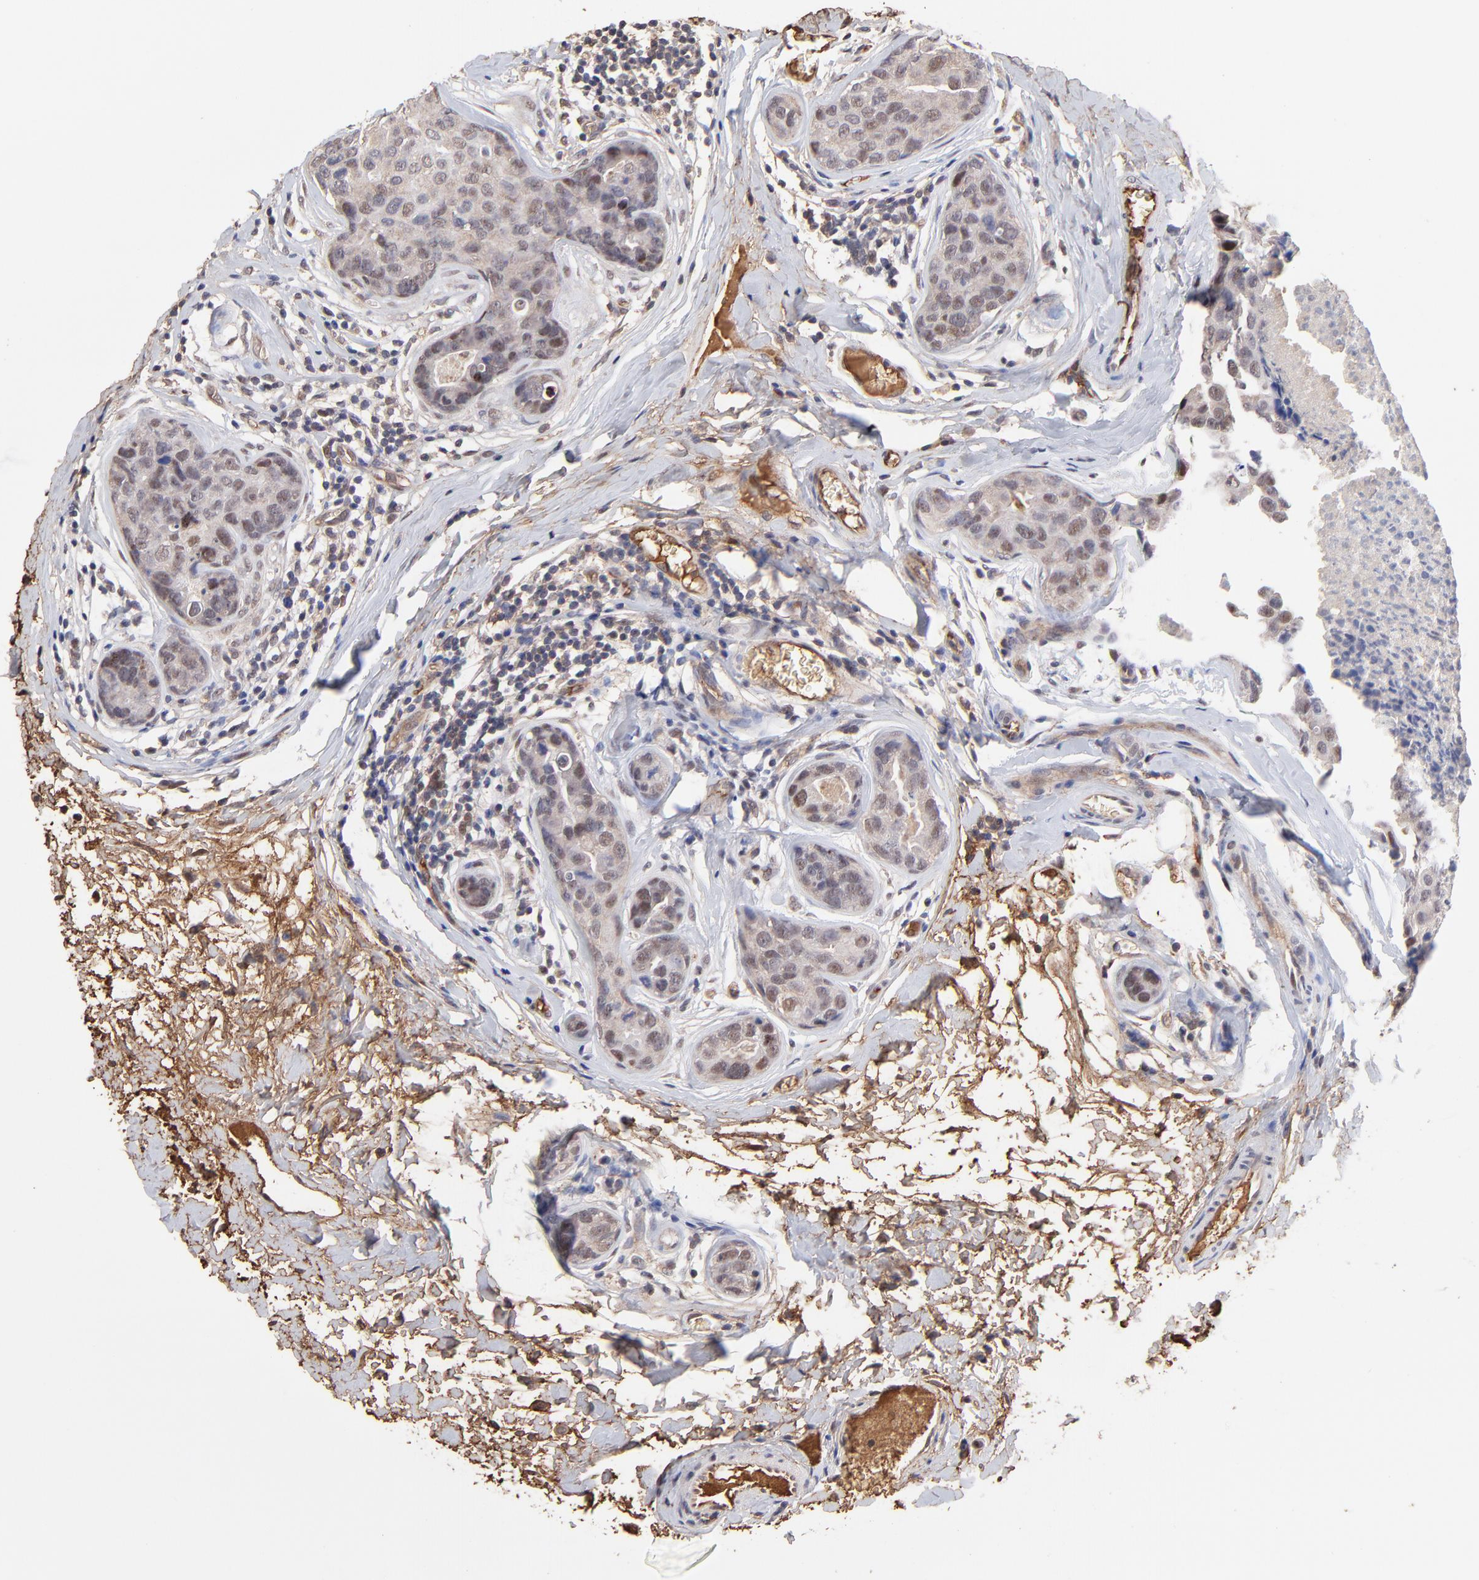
{"staining": {"intensity": "moderate", "quantity": "25%-75%", "location": "cytoplasmic/membranous,nuclear"}, "tissue": "breast cancer", "cell_type": "Tumor cells", "image_type": "cancer", "snomed": [{"axis": "morphology", "description": "Duct carcinoma"}, {"axis": "topography", "description": "Breast"}], "caption": "Human breast cancer stained with a brown dye exhibits moderate cytoplasmic/membranous and nuclear positive staining in approximately 25%-75% of tumor cells.", "gene": "PSMD14", "patient": {"sex": "female", "age": 24}}